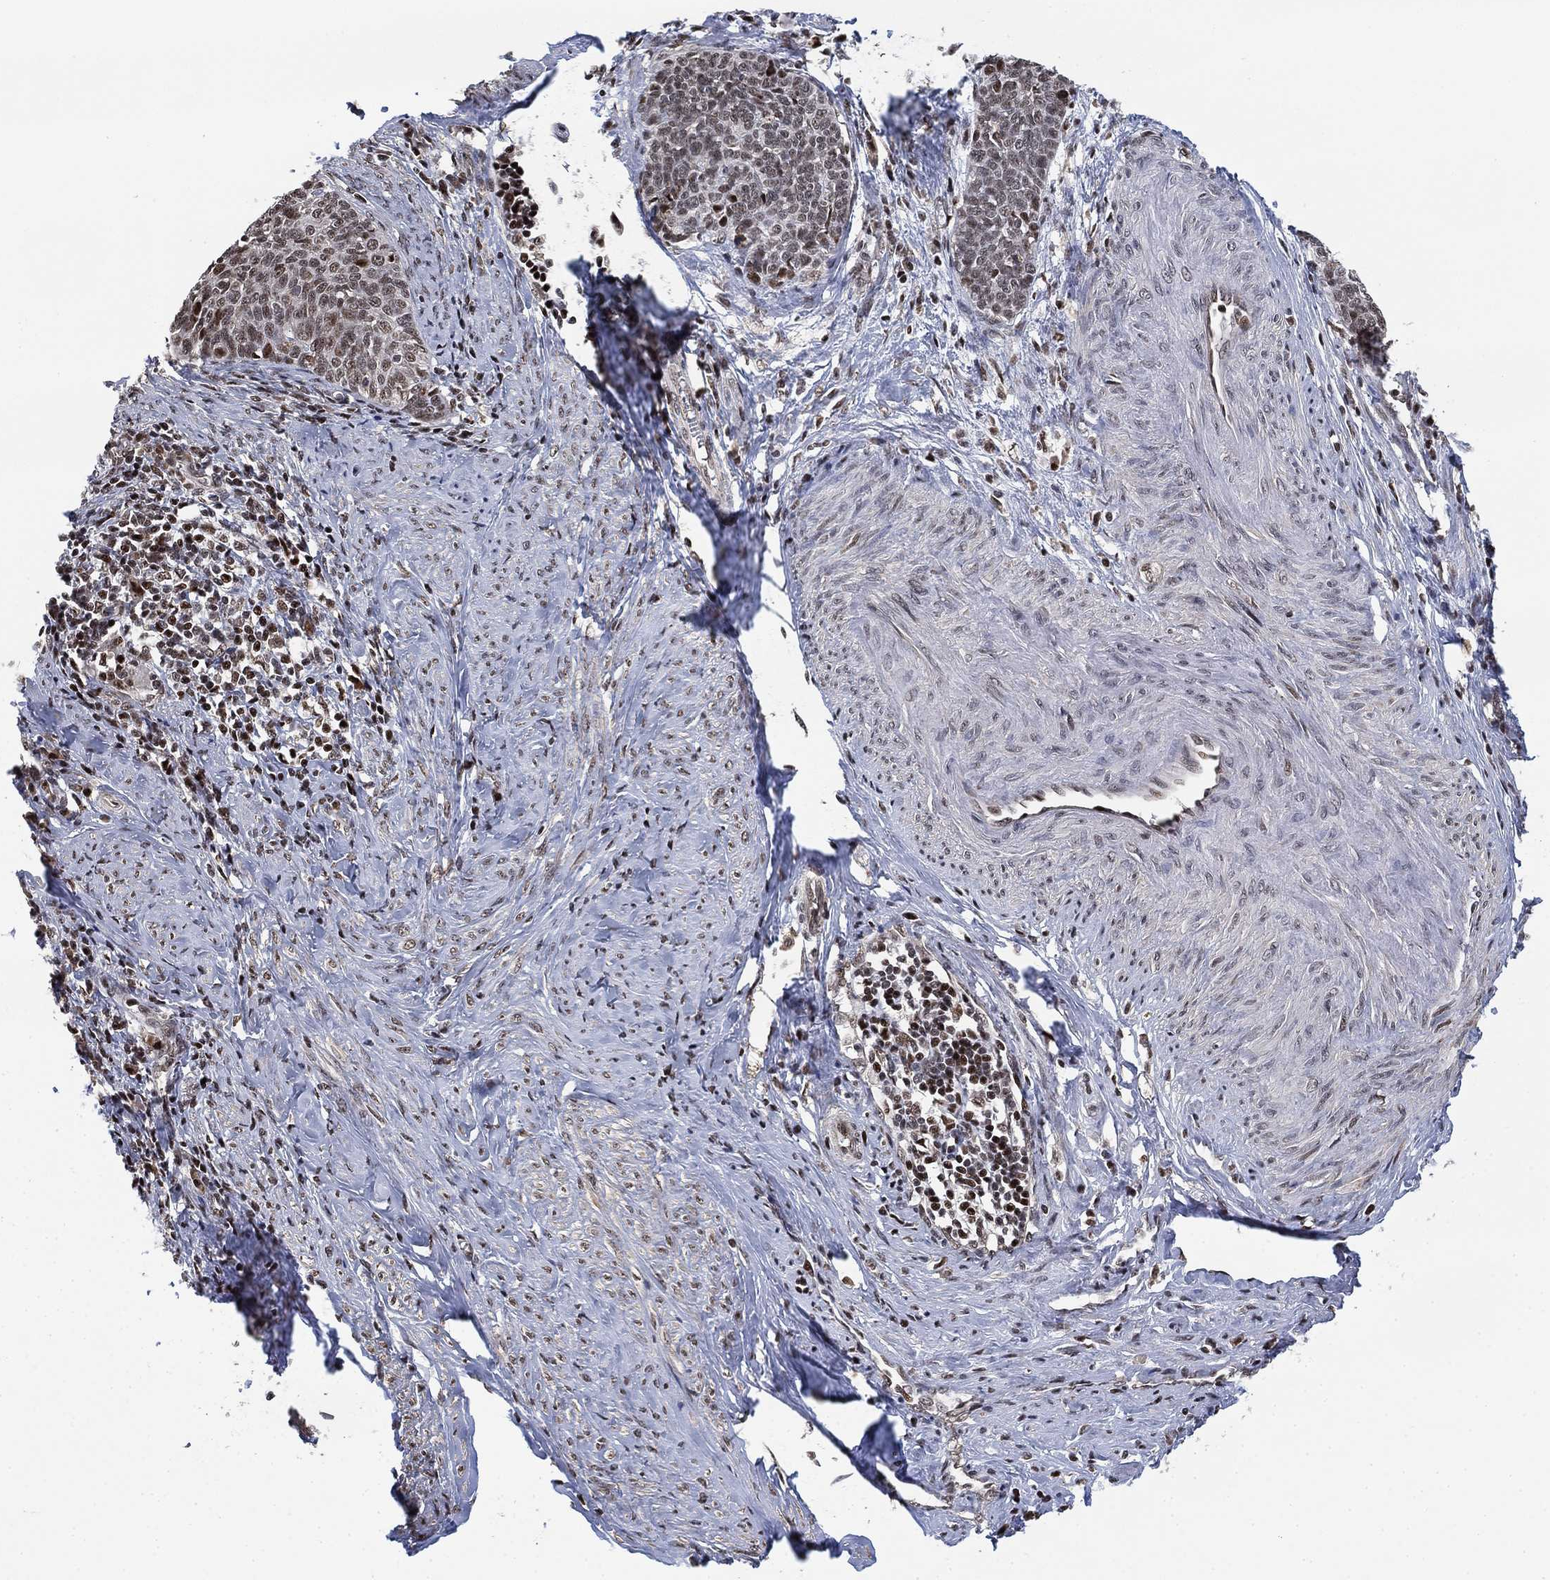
{"staining": {"intensity": "moderate", "quantity": "<25%", "location": "nuclear"}, "tissue": "cervical cancer", "cell_type": "Tumor cells", "image_type": "cancer", "snomed": [{"axis": "morphology", "description": "Normal tissue, NOS"}, {"axis": "morphology", "description": "Squamous cell carcinoma, NOS"}, {"axis": "topography", "description": "Cervix"}], "caption": "Cervical cancer tissue displays moderate nuclear positivity in about <25% of tumor cells, visualized by immunohistochemistry.", "gene": "ZSCAN30", "patient": {"sex": "female", "age": 39}}